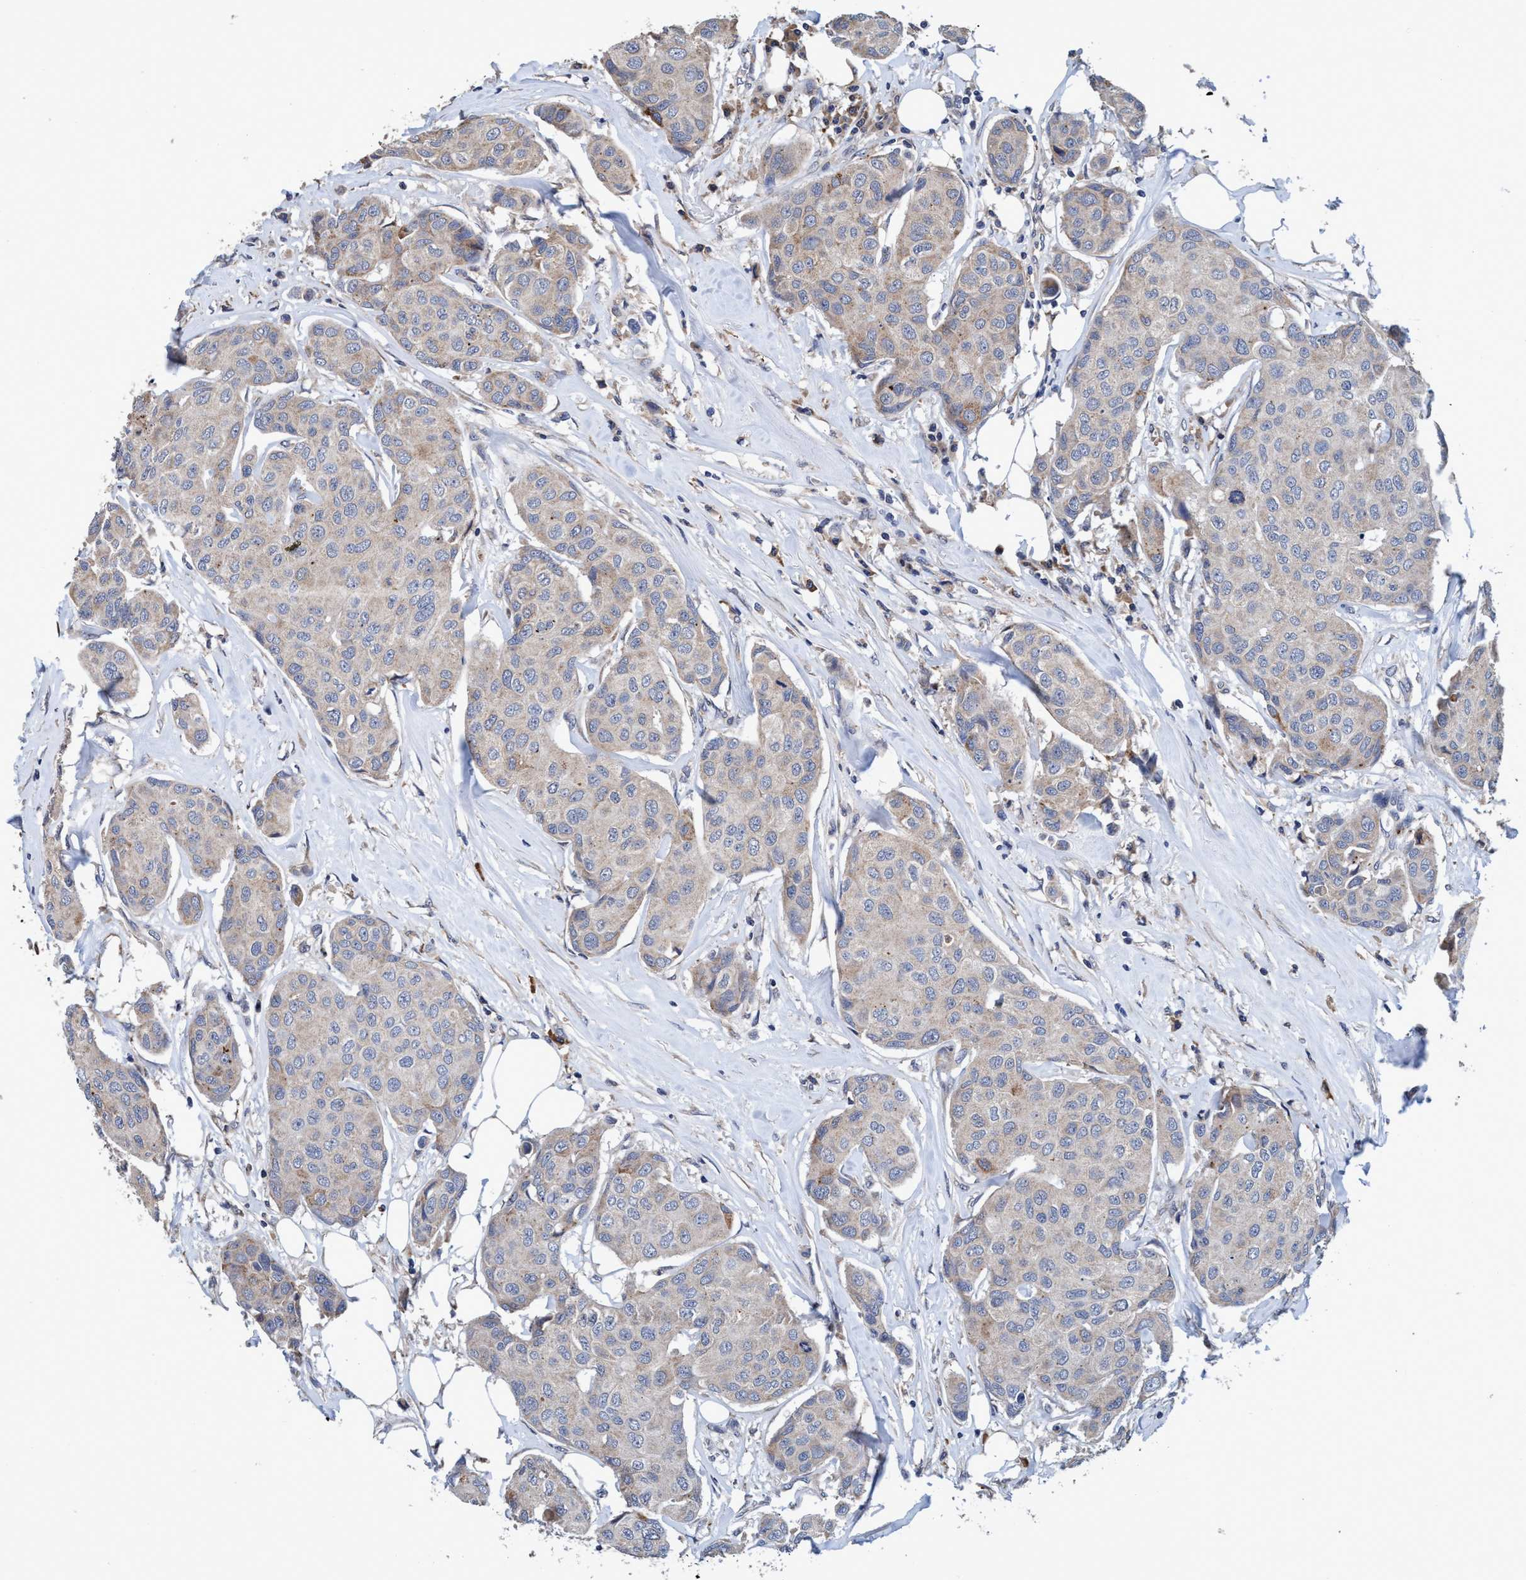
{"staining": {"intensity": "weak", "quantity": "<25%", "location": "cytoplasmic/membranous"}, "tissue": "breast cancer", "cell_type": "Tumor cells", "image_type": "cancer", "snomed": [{"axis": "morphology", "description": "Duct carcinoma"}, {"axis": "topography", "description": "Breast"}], "caption": "An immunohistochemistry (IHC) histopathology image of breast cancer is shown. There is no staining in tumor cells of breast cancer.", "gene": "CALCOCO2", "patient": {"sex": "female", "age": 80}}